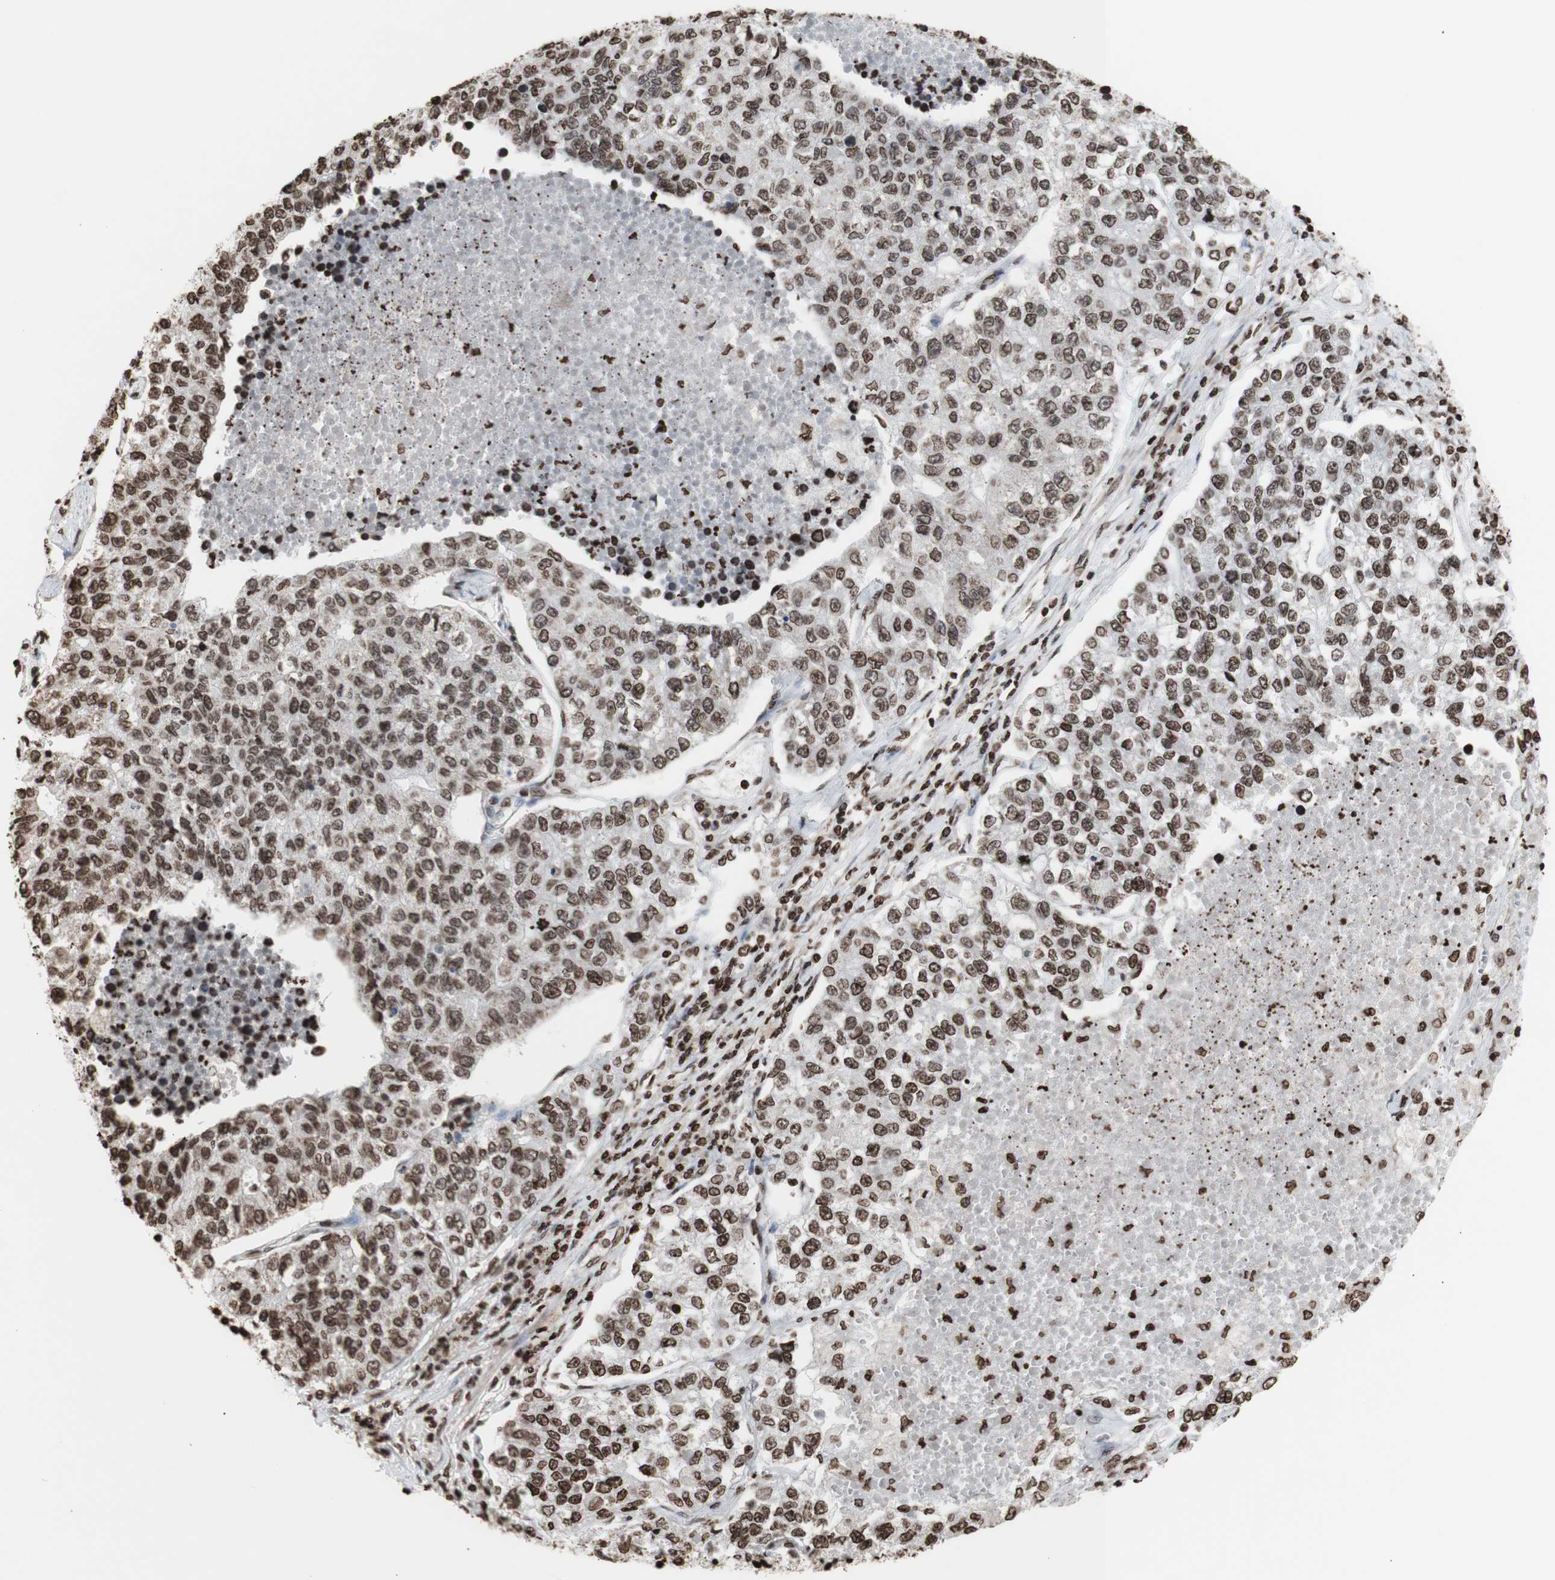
{"staining": {"intensity": "moderate", "quantity": ">75%", "location": "cytoplasmic/membranous,nuclear"}, "tissue": "lung cancer", "cell_type": "Tumor cells", "image_type": "cancer", "snomed": [{"axis": "morphology", "description": "Adenocarcinoma, NOS"}, {"axis": "topography", "description": "Lung"}], "caption": "Lung cancer (adenocarcinoma) stained with DAB immunohistochemistry (IHC) reveals medium levels of moderate cytoplasmic/membranous and nuclear positivity in about >75% of tumor cells.", "gene": "SNAI2", "patient": {"sex": "male", "age": 49}}